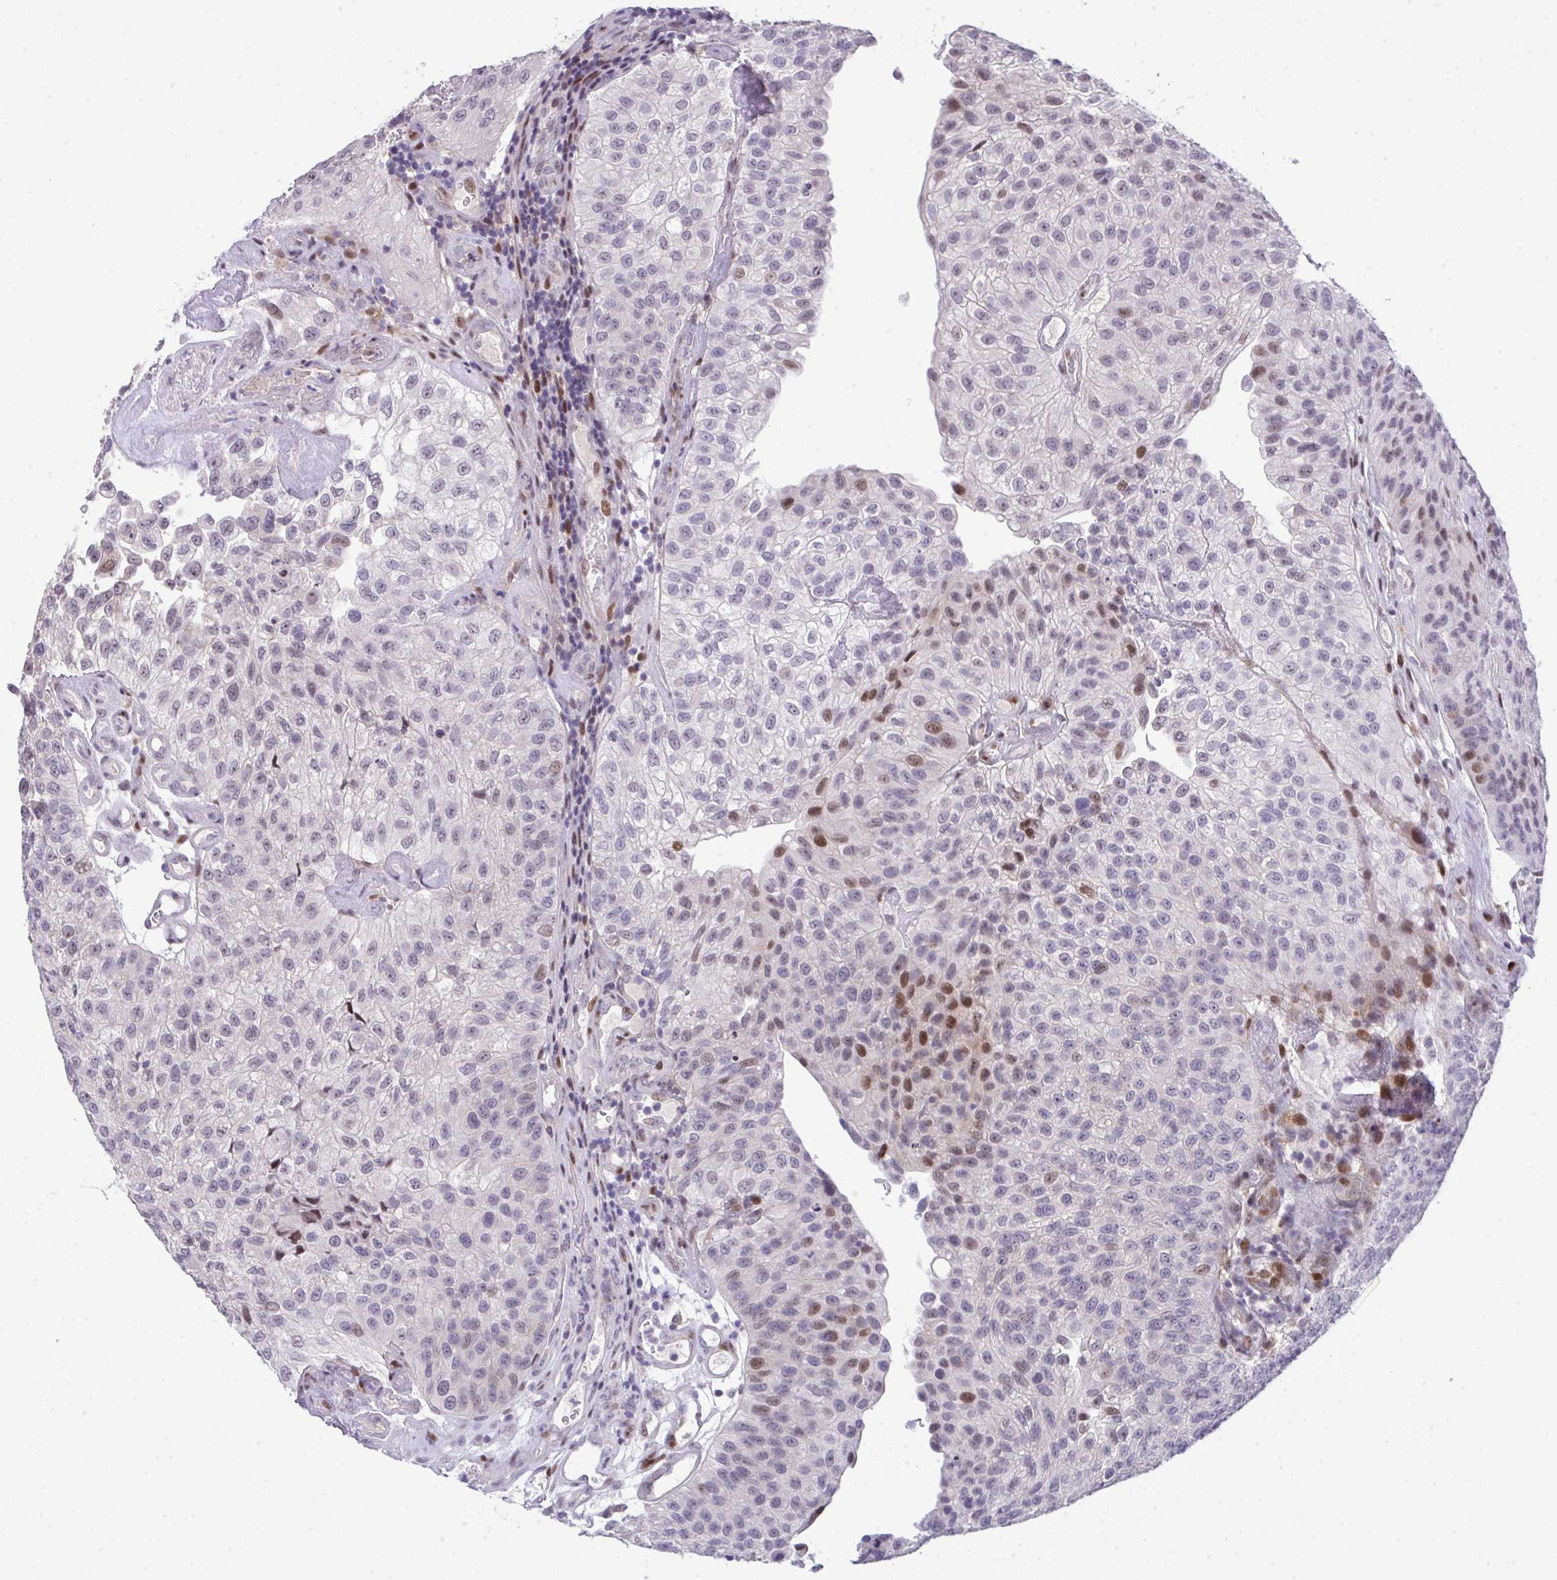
{"staining": {"intensity": "moderate", "quantity": "<25%", "location": "nuclear"}, "tissue": "urothelial cancer", "cell_type": "Tumor cells", "image_type": "cancer", "snomed": [{"axis": "morphology", "description": "Urothelial carcinoma, NOS"}, {"axis": "topography", "description": "Urinary bladder"}], "caption": "Urothelial cancer tissue shows moderate nuclear staining in about <25% of tumor cells, visualized by immunohistochemistry.", "gene": "GALNT16", "patient": {"sex": "male", "age": 87}}